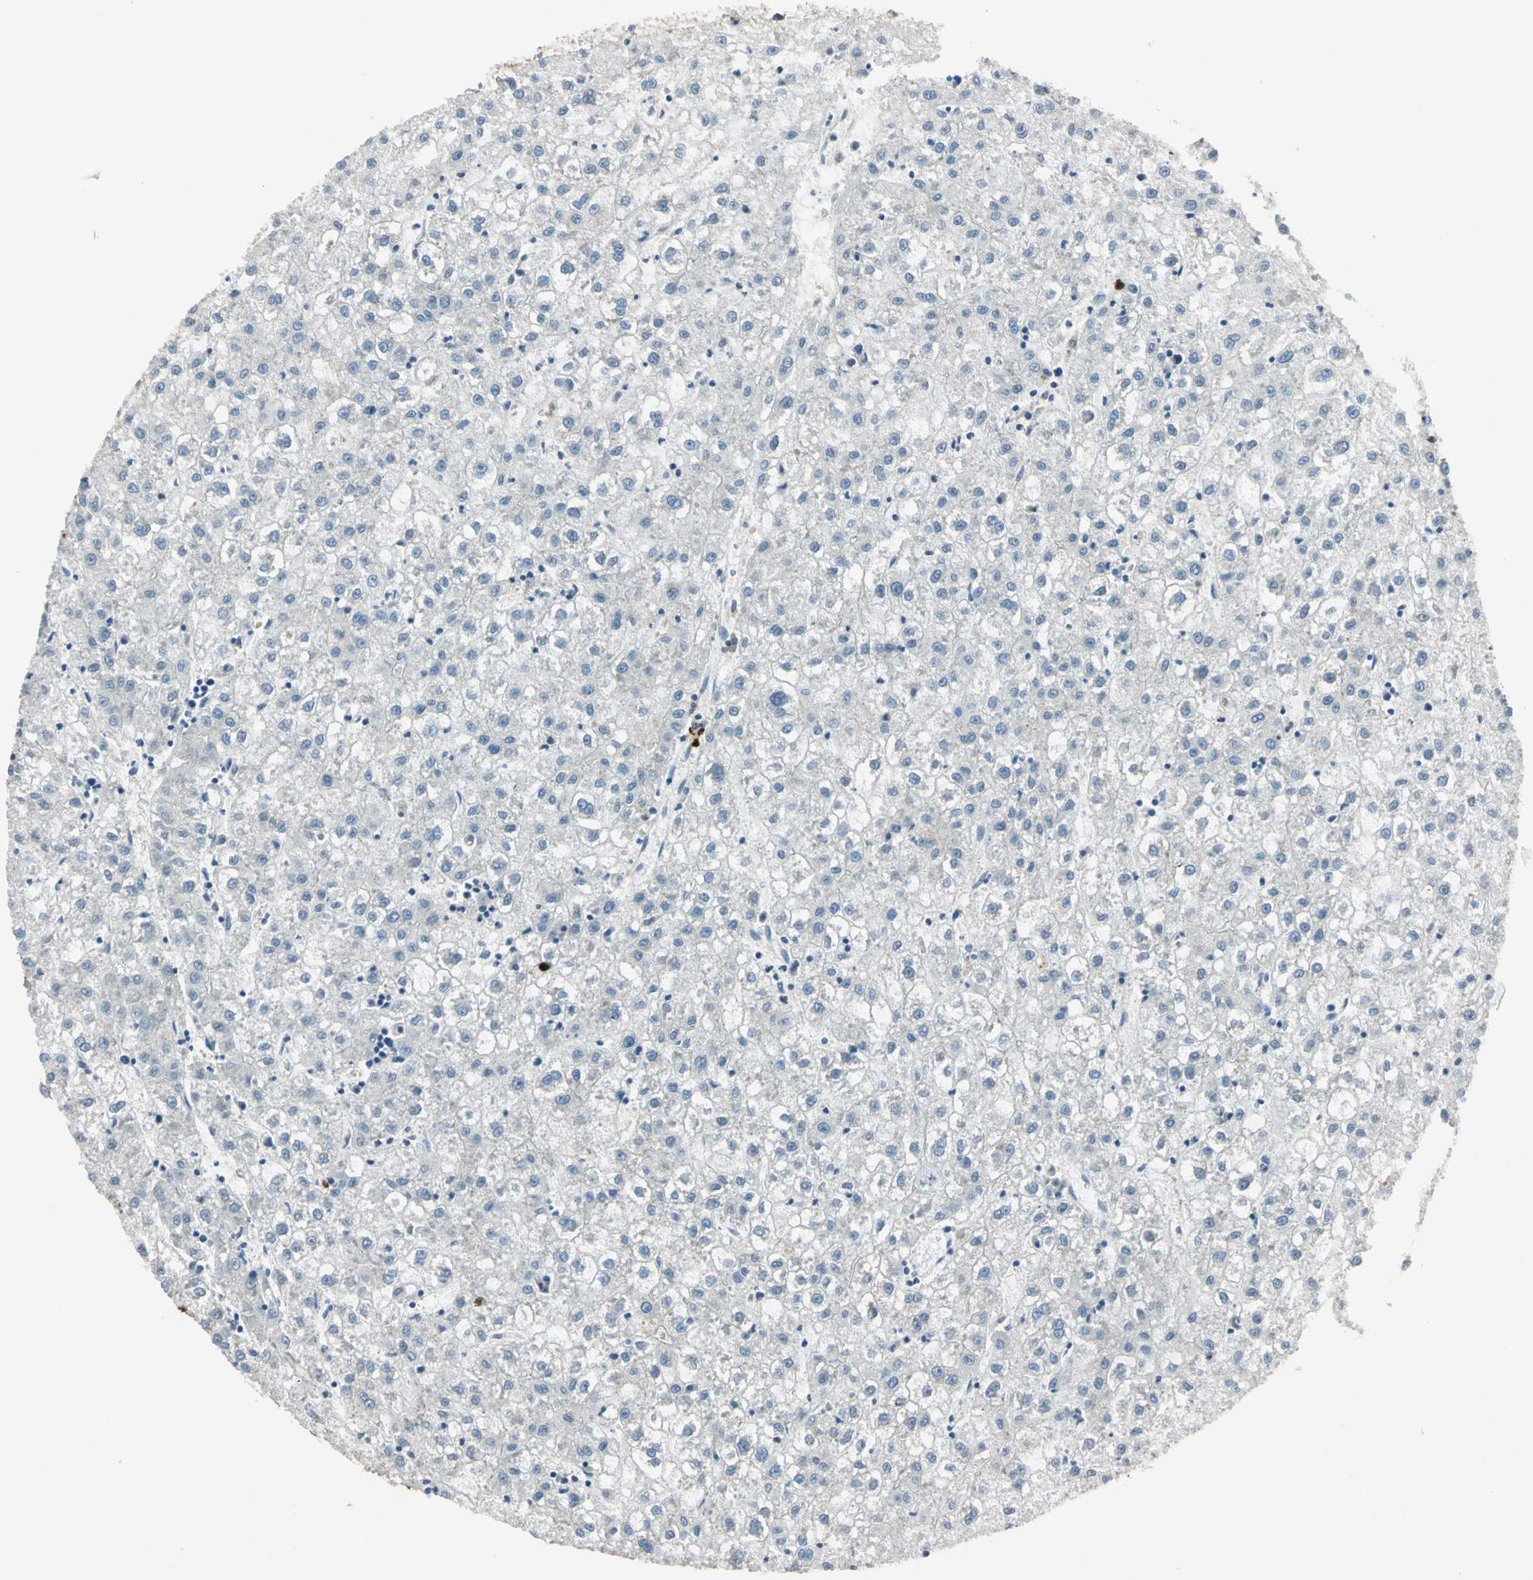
{"staining": {"intensity": "negative", "quantity": "none", "location": "none"}, "tissue": "liver cancer", "cell_type": "Tumor cells", "image_type": "cancer", "snomed": [{"axis": "morphology", "description": "Carcinoma, Hepatocellular, NOS"}, {"axis": "topography", "description": "Liver"}], "caption": "Liver cancer (hepatocellular carcinoma) was stained to show a protein in brown. There is no significant staining in tumor cells. Brightfield microscopy of IHC stained with DAB (3,3'-diaminobenzidine) (brown) and hematoxylin (blue), captured at high magnification.", "gene": "RAD17", "patient": {"sex": "male", "age": 72}}